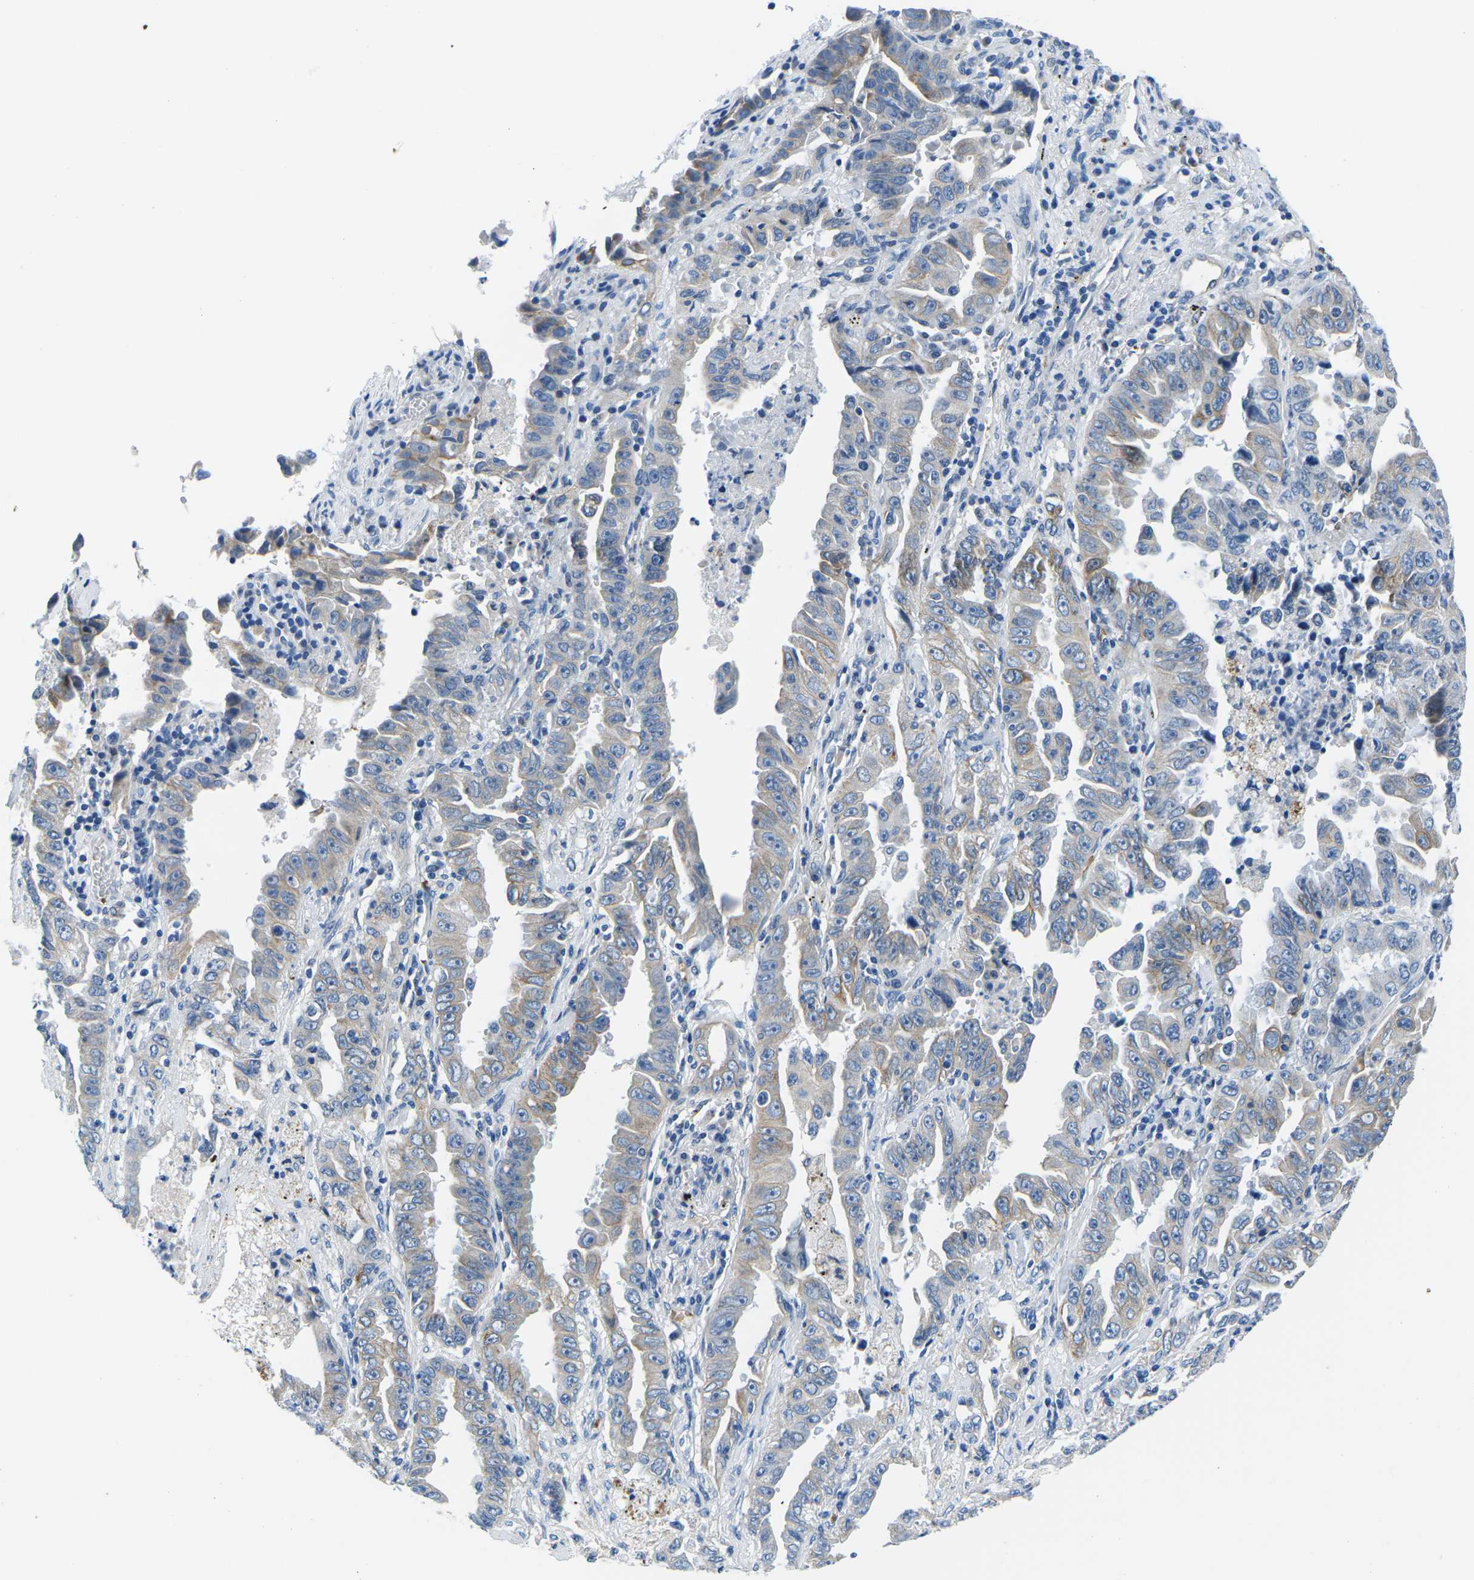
{"staining": {"intensity": "weak", "quantity": "25%-75%", "location": "cytoplasmic/membranous"}, "tissue": "lung cancer", "cell_type": "Tumor cells", "image_type": "cancer", "snomed": [{"axis": "morphology", "description": "Adenocarcinoma, NOS"}, {"axis": "topography", "description": "Lung"}], "caption": "An image of human lung cancer (adenocarcinoma) stained for a protein shows weak cytoplasmic/membranous brown staining in tumor cells.", "gene": "TM6SF1", "patient": {"sex": "female", "age": 51}}